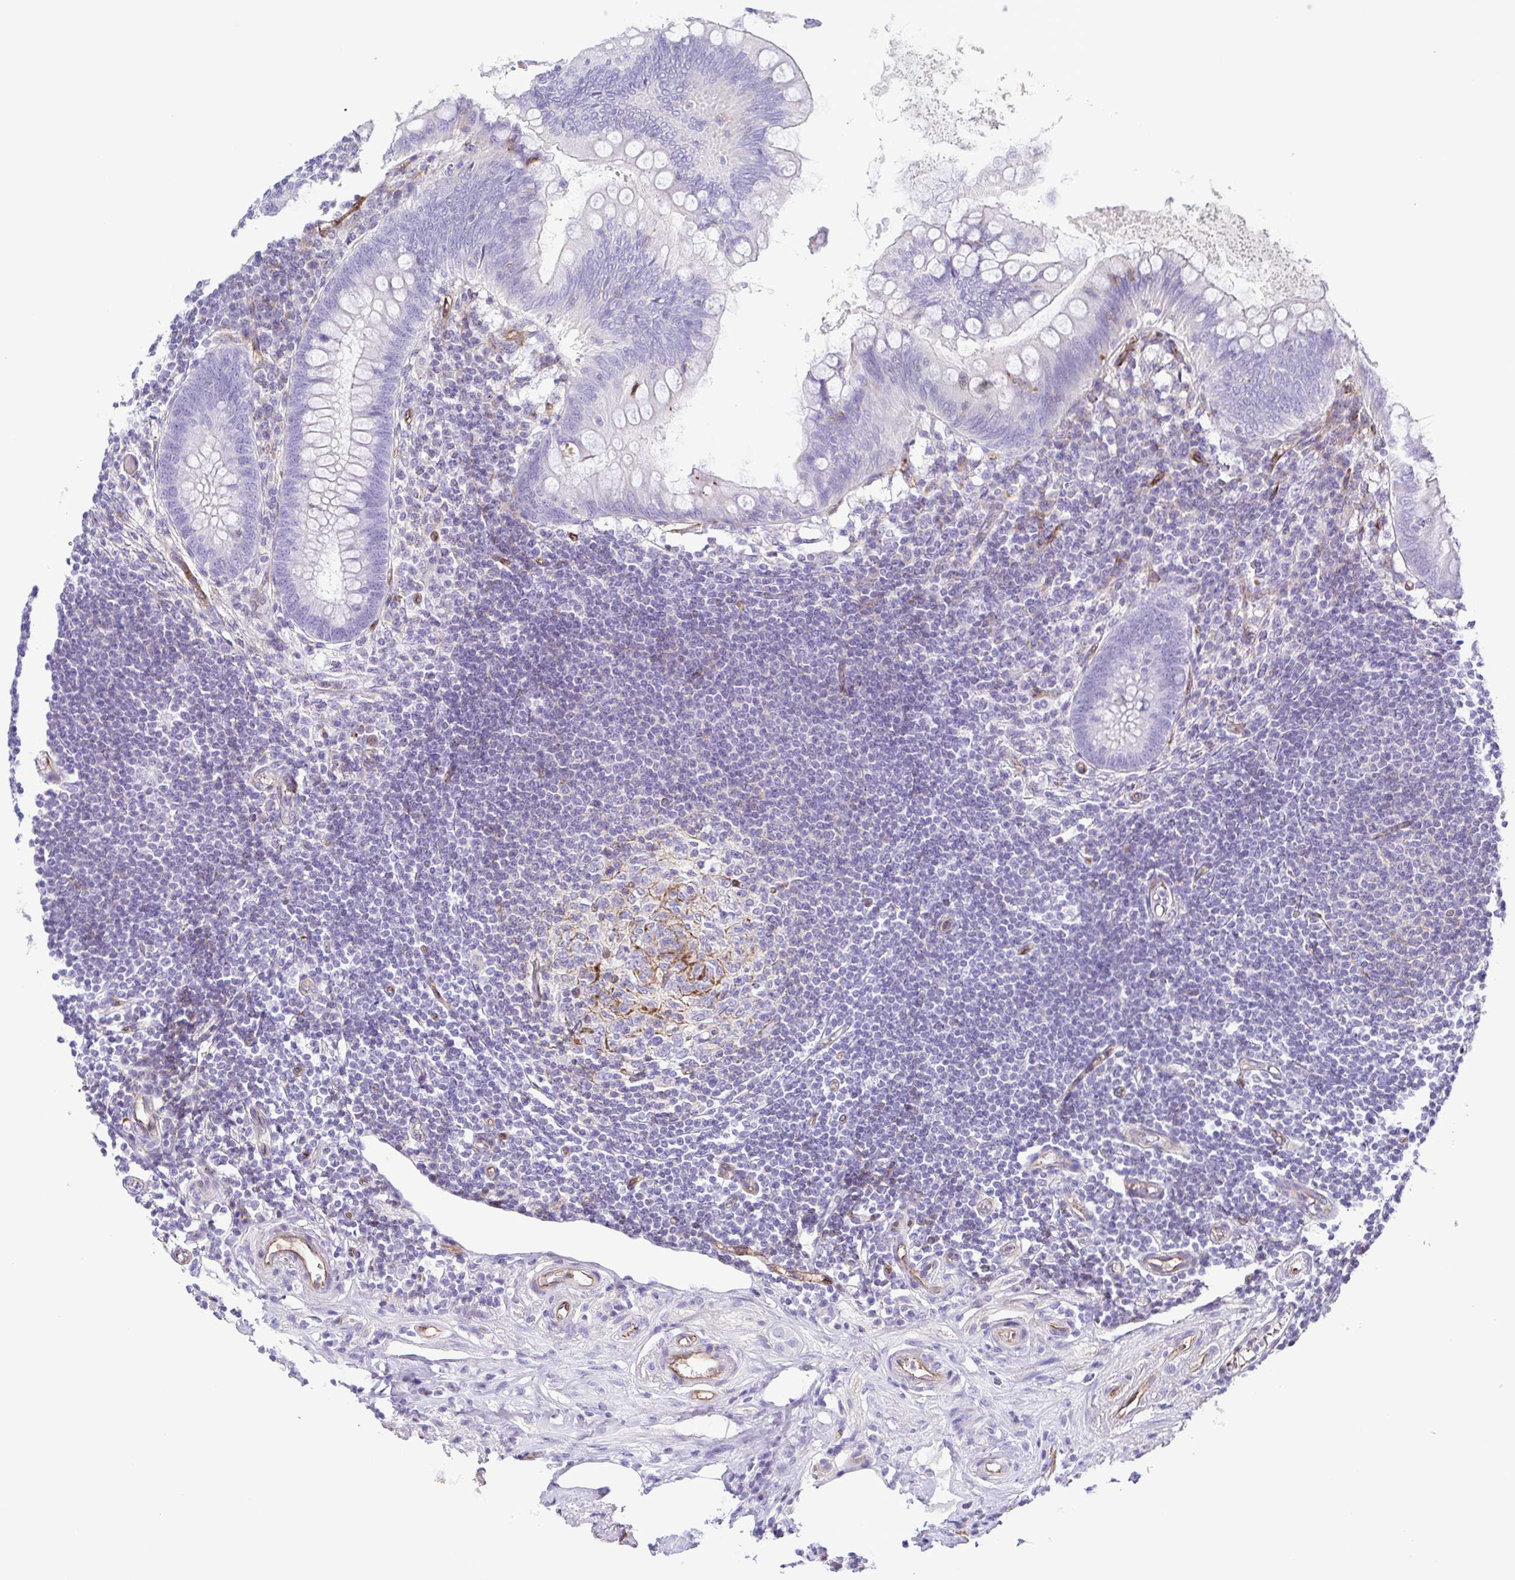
{"staining": {"intensity": "negative", "quantity": "none", "location": "none"}, "tissue": "appendix", "cell_type": "Glandular cells", "image_type": "normal", "snomed": [{"axis": "morphology", "description": "Normal tissue, NOS"}, {"axis": "topography", "description": "Appendix"}], "caption": "Glandular cells show no significant protein staining in normal appendix. Brightfield microscopy of IHC stained with DAB (3,3'-diaminobenzidine) (brown) and hematoxylin (blue), captured at high magnification.", "gene": "FLT1", "patient": {"sex": "female", "age": 57}}